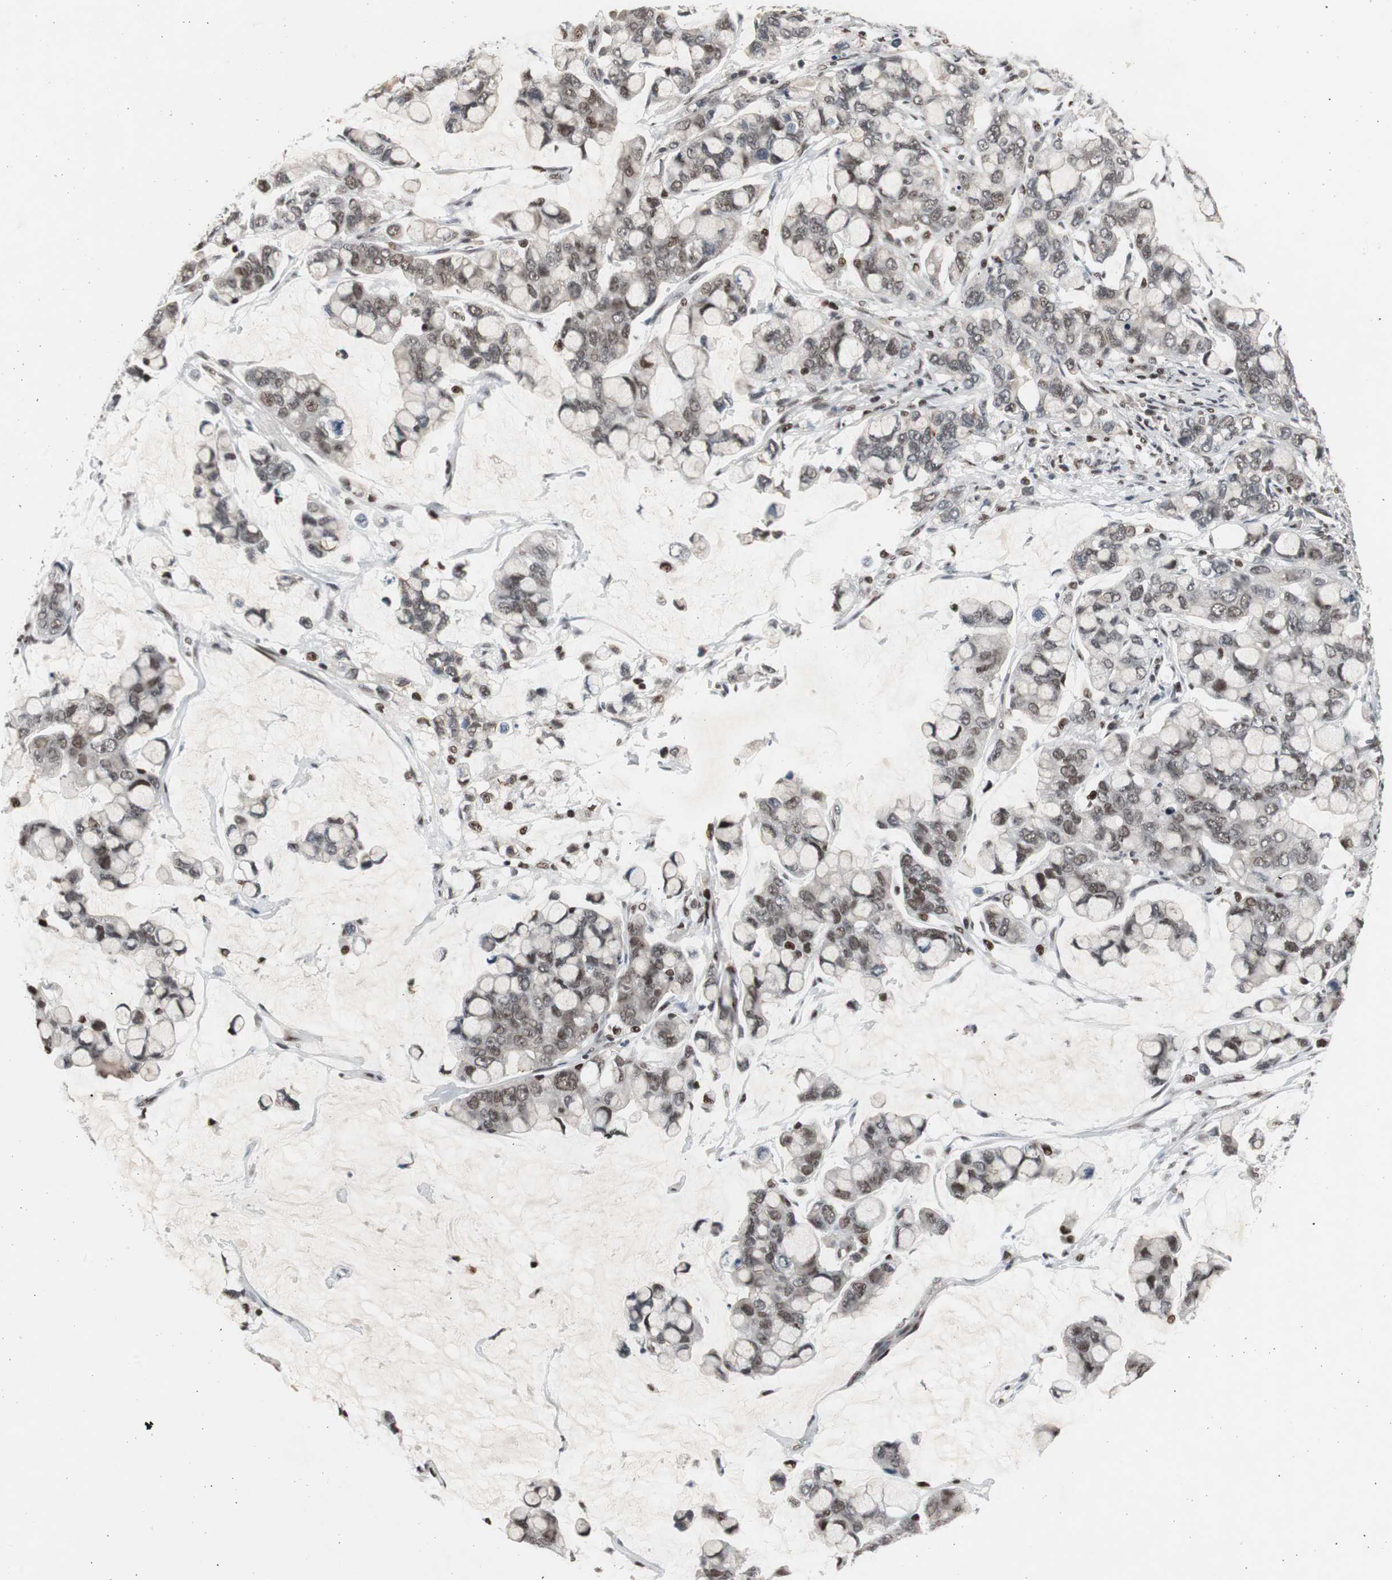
{"staining": {"intensity": "moderate", "quantity": ">75%", "location": "nuclear"}, "tissue": "stomach cancer", "cell_type": "Tumor cells", "image_type": "cancer", "snomed": [{"axis": "morphology", "description": "Adenocarcinoma, NOS"}, {"axis": "topography", "description": "Stomach, lower"}], "caption": "Brown immunohistochemical staining in adenocarcinoma (stomach) shows moderate nuclear expression in about >75% of tumor cells. Nuclei are stained in blue.", "gene": "RPA1", "patient": {"sex": "male", "age": 84}}